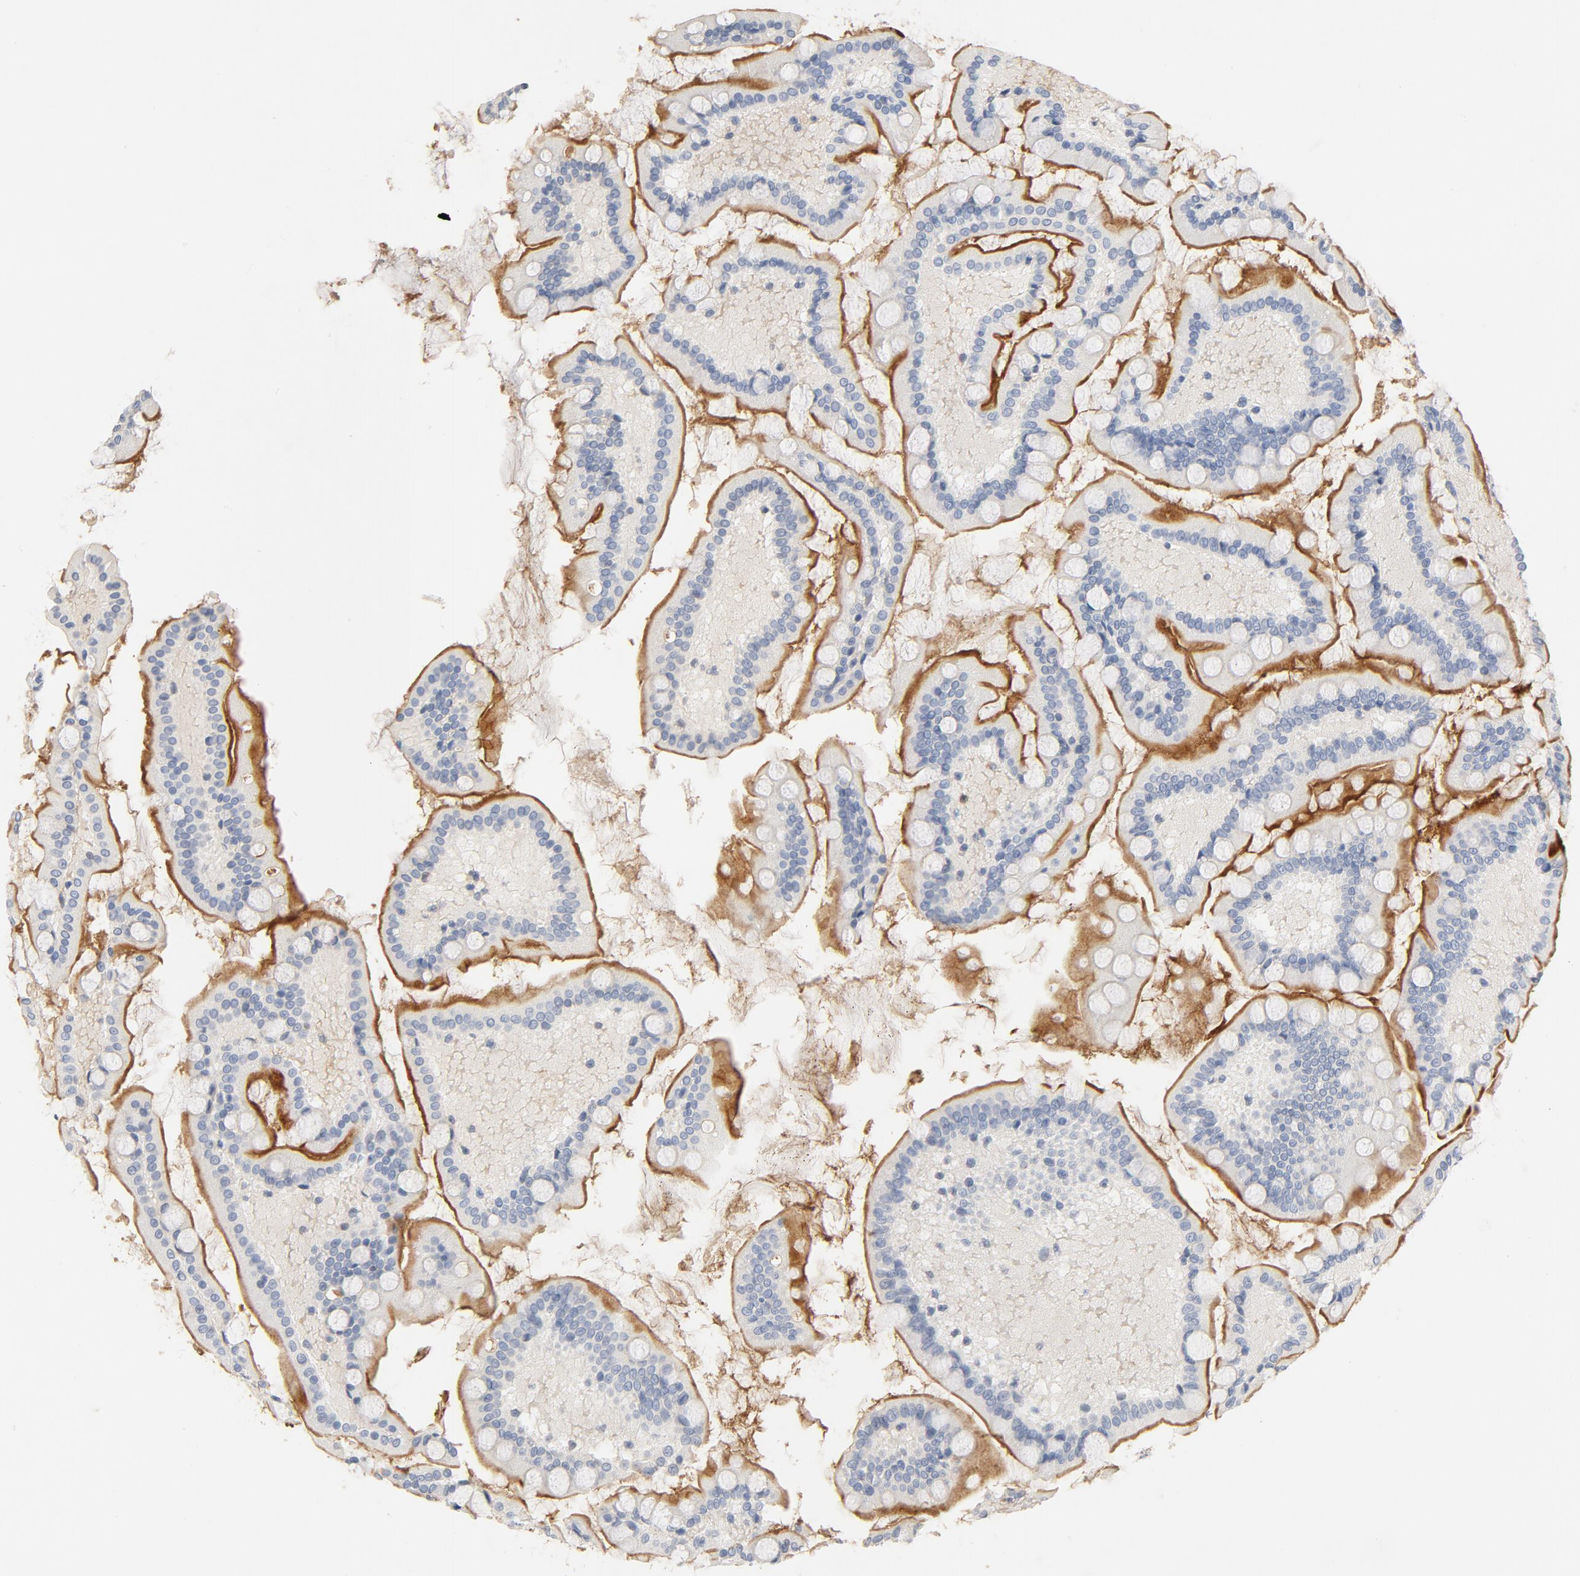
{"staining": {"intensity": "weak", "quantity": ">75%", "location": "cytoplasmic/membranous"}, "tissue": "small intestine", "cell_type": "Glandular cells", "image_type": "normal", "snomed": [{"axis": "morphology", "description": "Normal tissue, NOS"}, {"axis": "topography", "description": "Small intestine"}], "caption": "Immunohistochemical staining of benign human small intestine exhibits weak cytoplasmic/membranous protein staining in approximately >75% of glandular cells.", "gene": "STAT1", "patient": {"sex": "male", "age": 41}}